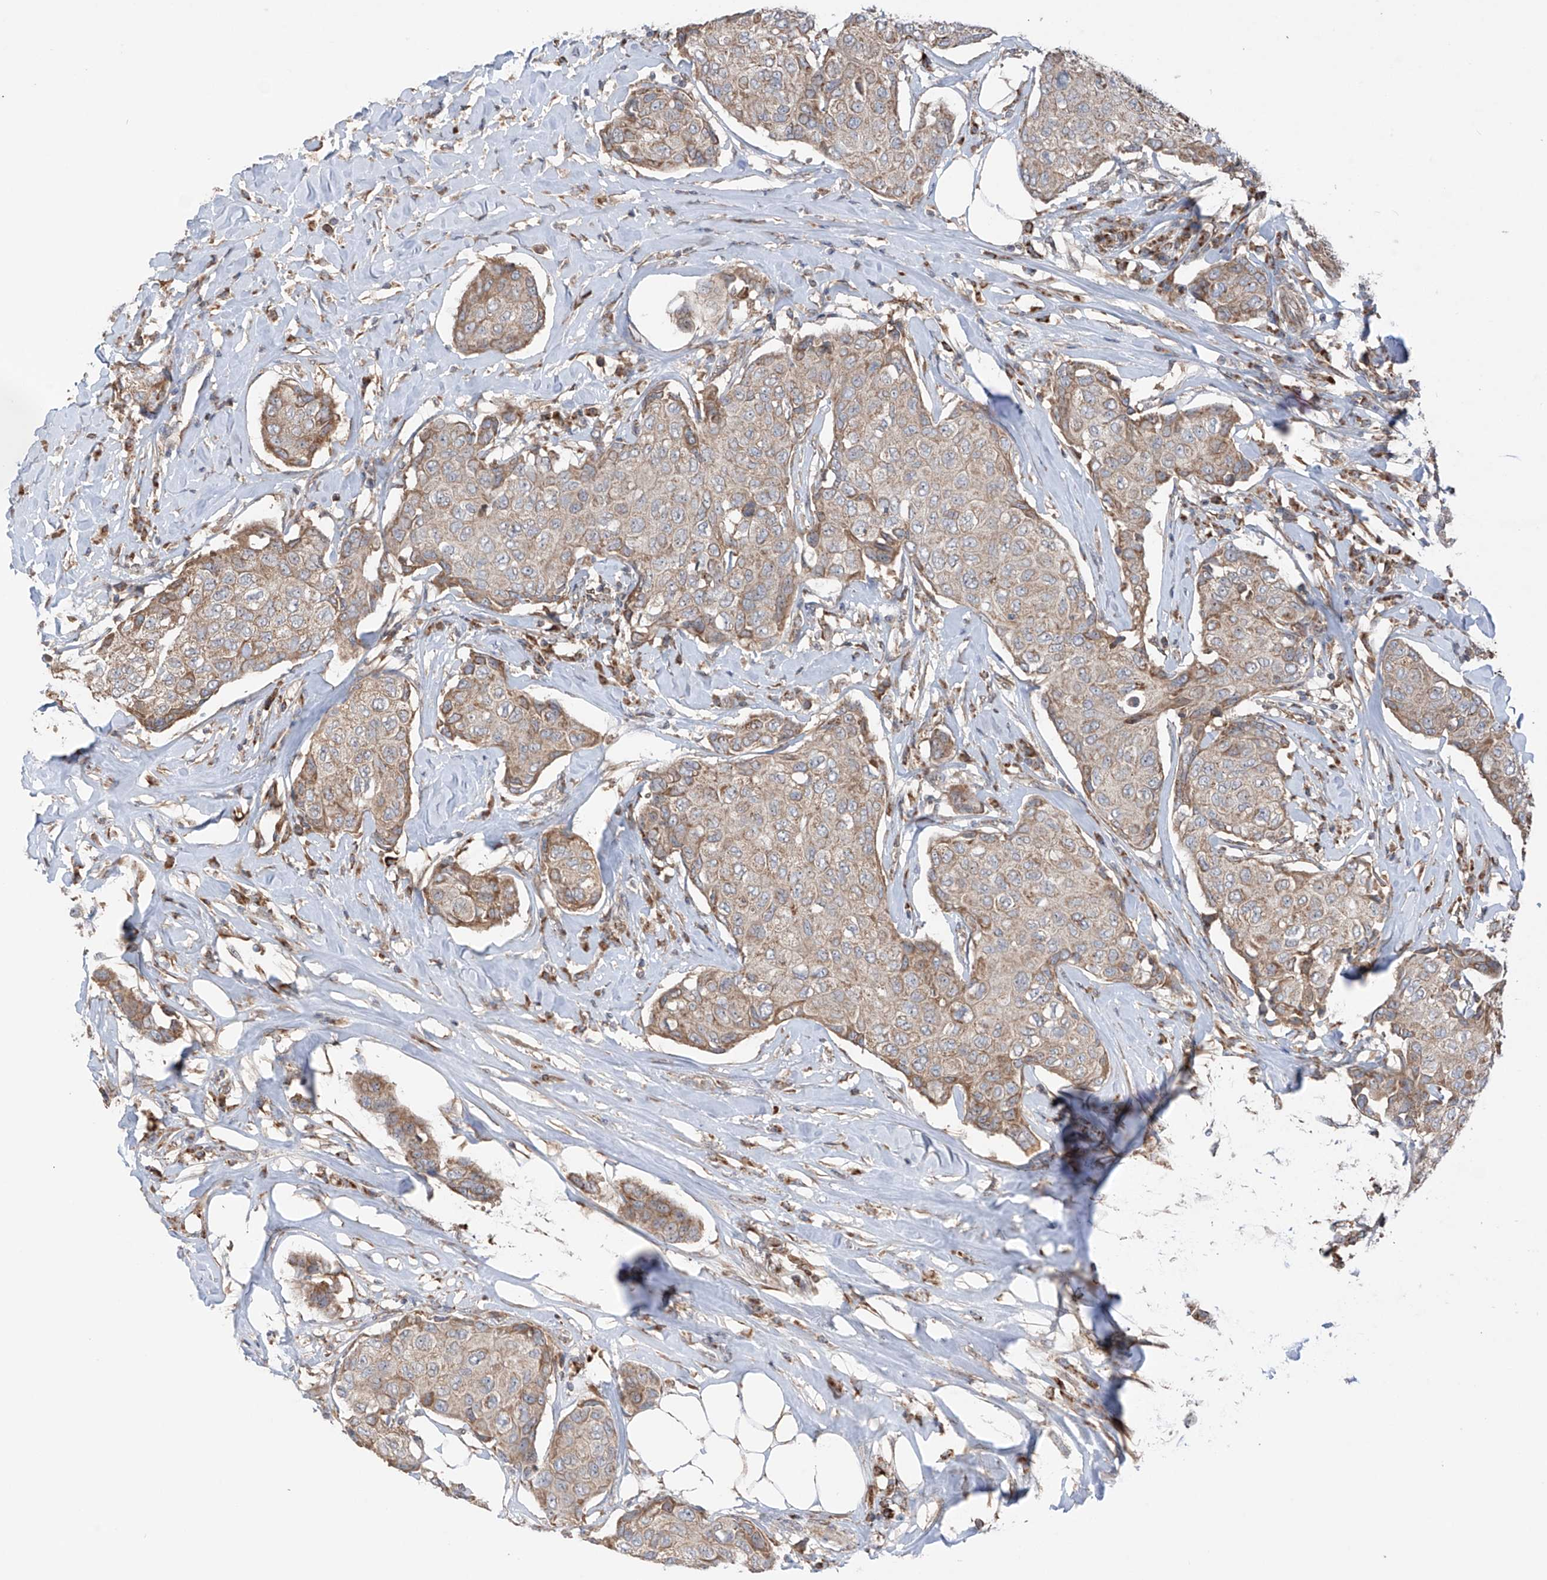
{"staining": {"intensity": "weak", "quantity": ">75%", "location": "cytoplasmic/membranous"}, "tissue": "breast cancer", "cell_type": "Tumor cells", "image_type": "cancer", "snomed": [{"axis": "morphology", "description": "Duct carcinoma"}, {"axis": "topography", "description": "Breast"}], "caption": "A histopathology image showing weak cytoplasmic/membranous expression in about >75% of tumor cells in invasive ductal carcinoma (breast), as visualized by brown immunohistochemical staining.", "gene": "SAMD3", "patient": {"sex": "female", "age": 80}}